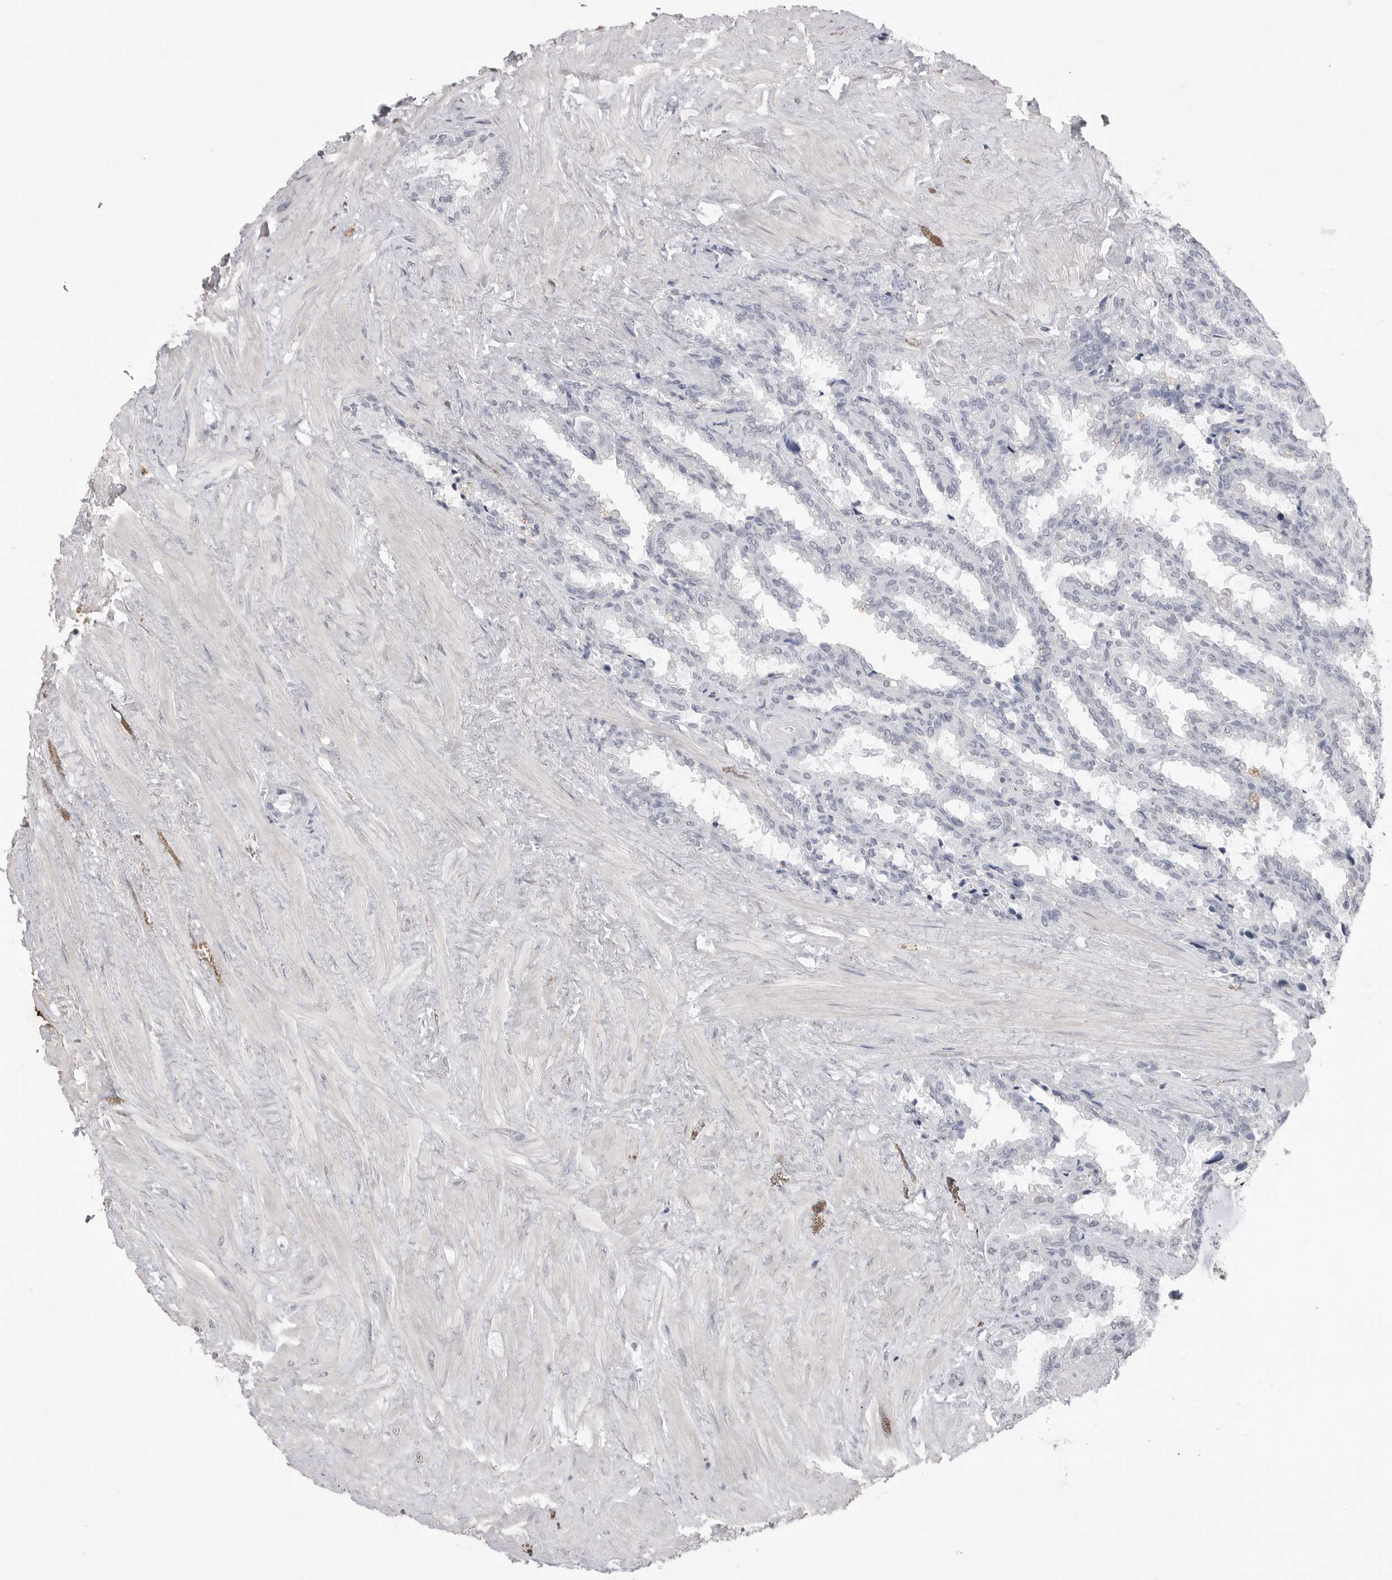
{"staining": {"intensity": "negative", "quantity": "none", "location": "none"}, "tissue": "seminal vesicle", "cell_type": "Glandular cells", "image_type": "normal", "snomed": [{"axis": "morphology", "description": "Normal tissue, NOS"}, {"axis": "topography", "description": "Seminal veicle"}], "caption": "Histopathology image shows no protein staining in glandular cells of benign seminal vesicle. (DAB (3,3'-diaminobenzidine) immunohistochemistry with hematoxylin counter stain).", "gene": "ICAM5", "patient": {"sex": "male", "age": 46}}